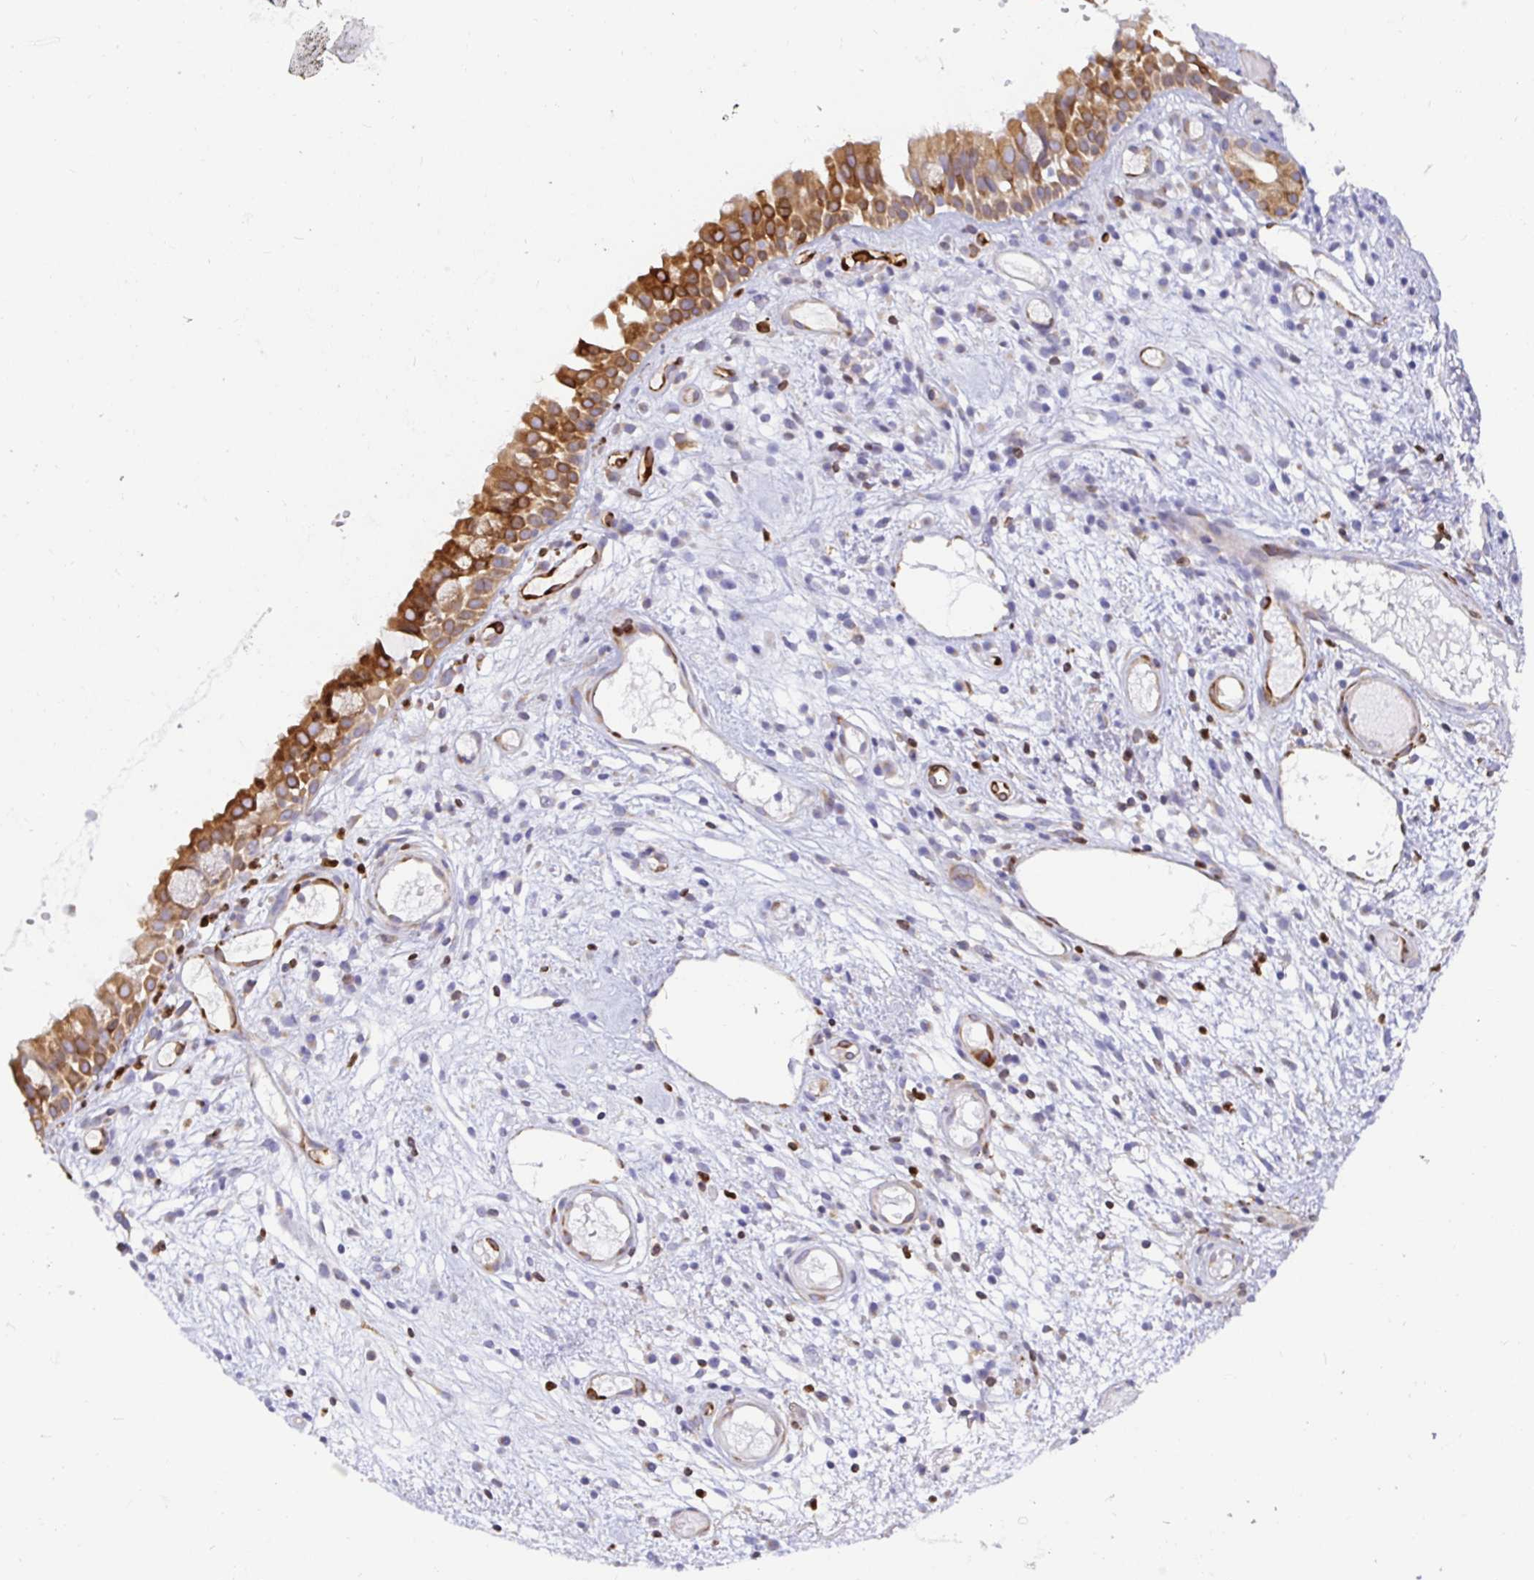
{"staining": {"intensity": "moderate", "quantity": ">75%", "location": "cytoplasmic/membranous"}, "tissue": "nasopharynx", "cell_type": "Respiratory epithelial cells", "image_type": "normal", "snomed": [{"axis": "morphology", "description": "Normal tissue, NOS"}, {"axis": "morphology", "description": "Inflammation, NOS"}, {"axis": "topography", "description": "Nasopharynx"}], "caption": "A brown stain labels moderate cytoplasmic/membranous positivity of a protein in respiratory epithelial cells of benign nasopharynx. (DAB IHC with brightfield microscopy, high magnification).", "gene": "TP53I11", "patient": {"sex": "male", "age": 54}}